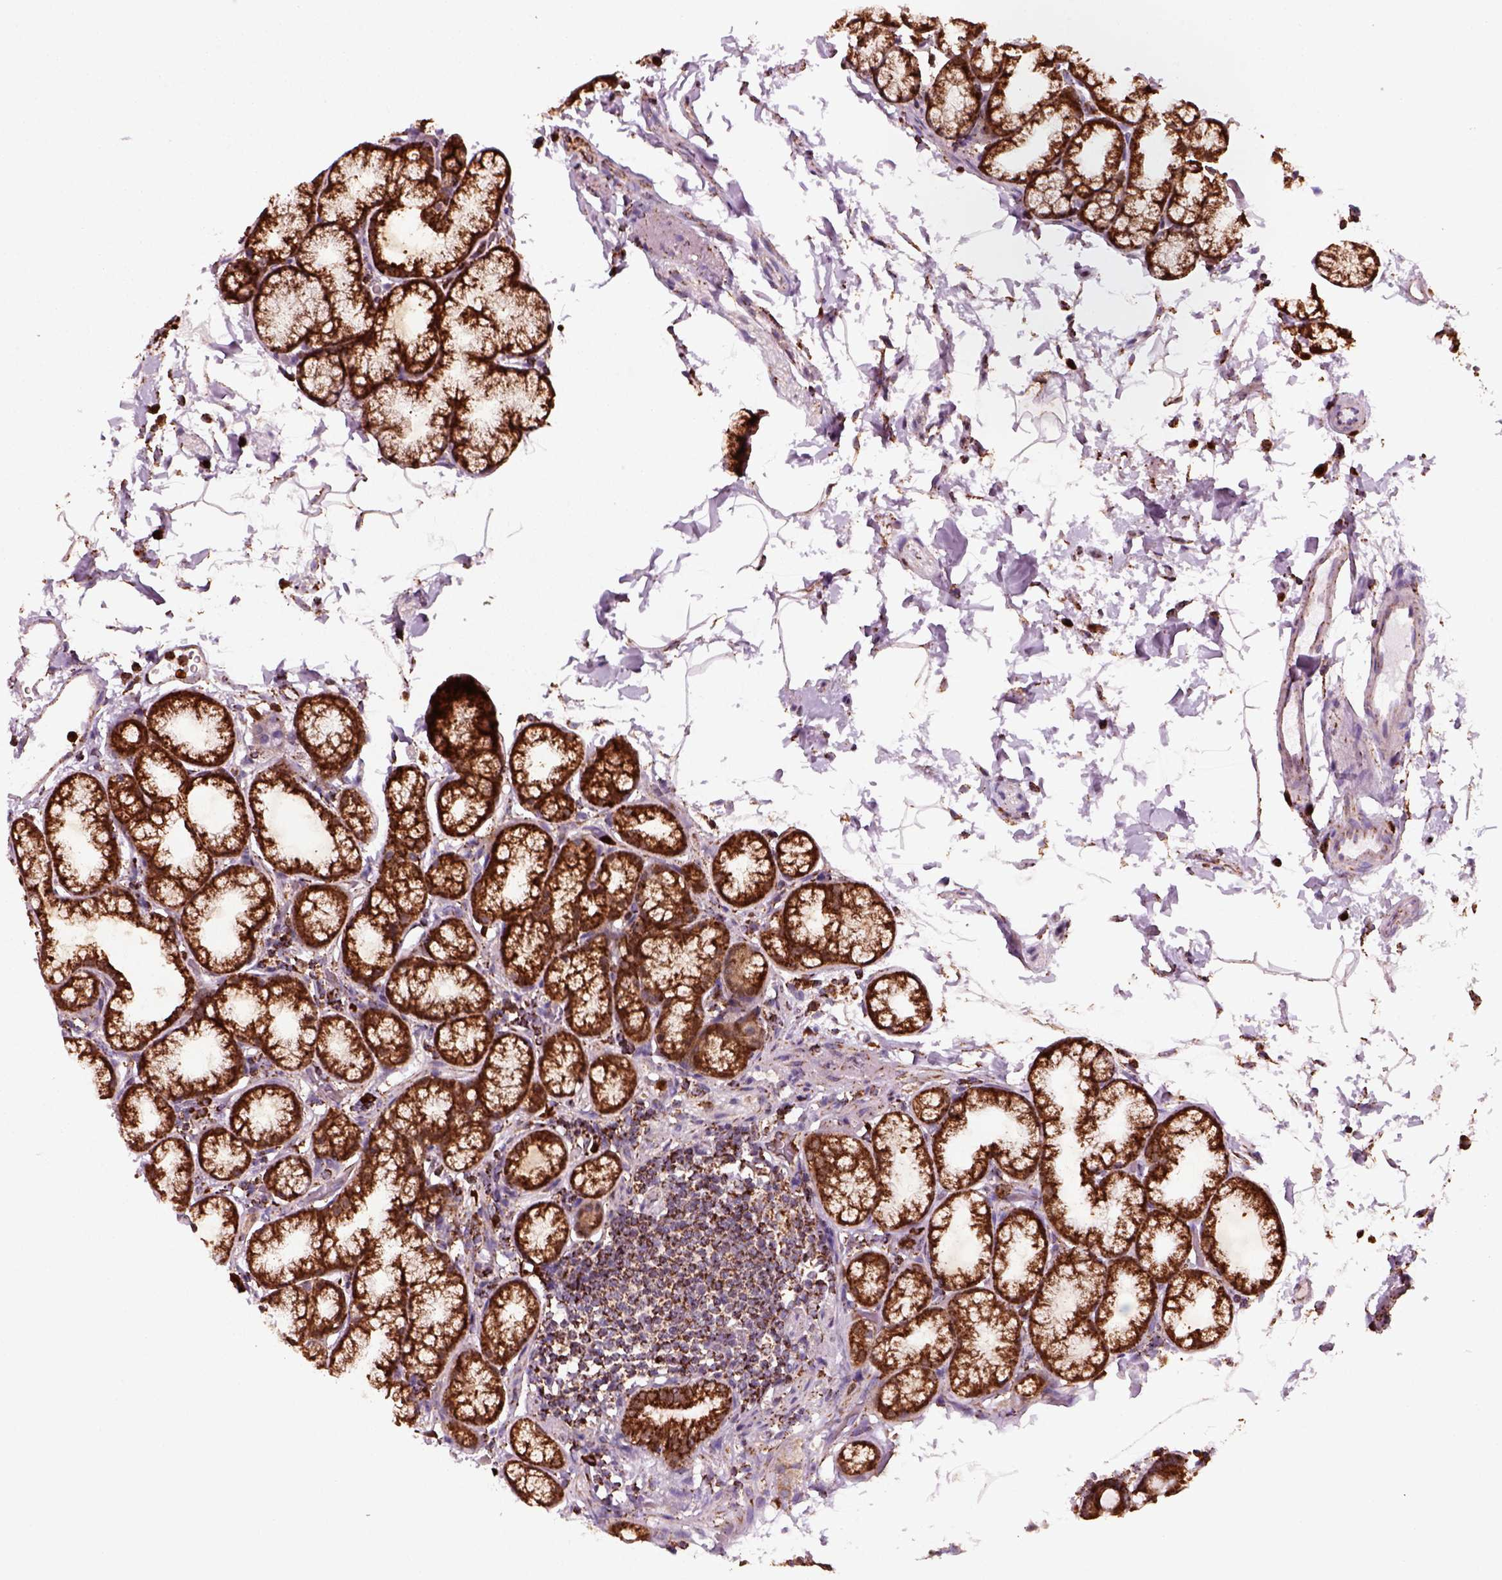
{"staining": {"intensity": "strong", "quantity": ">75%", "location": "cytoplasmic/membranous"}, "tissue": "duodenum", "cell_type": "Glandular cells", "image_type": "normal", "snomed": [{"axis": "morphology", "description": "Normal tissue, NOS"}, {"axis": "topography", "description": "Pancreas"}, {"axis": "topography", "description": "Duodenum"}], "caption": "Immunohistochemistry of normal duodenum exhibits high levels of strong cytoplasmic/membranous positivity in about >75% of glandular cells. (DAB (3,3'-diaminobenzidine) = brown stain, brightfield microscopy at high magnification).", "gene": "NUDT16L1", "patient": {"sex": "male", "age": 59}}